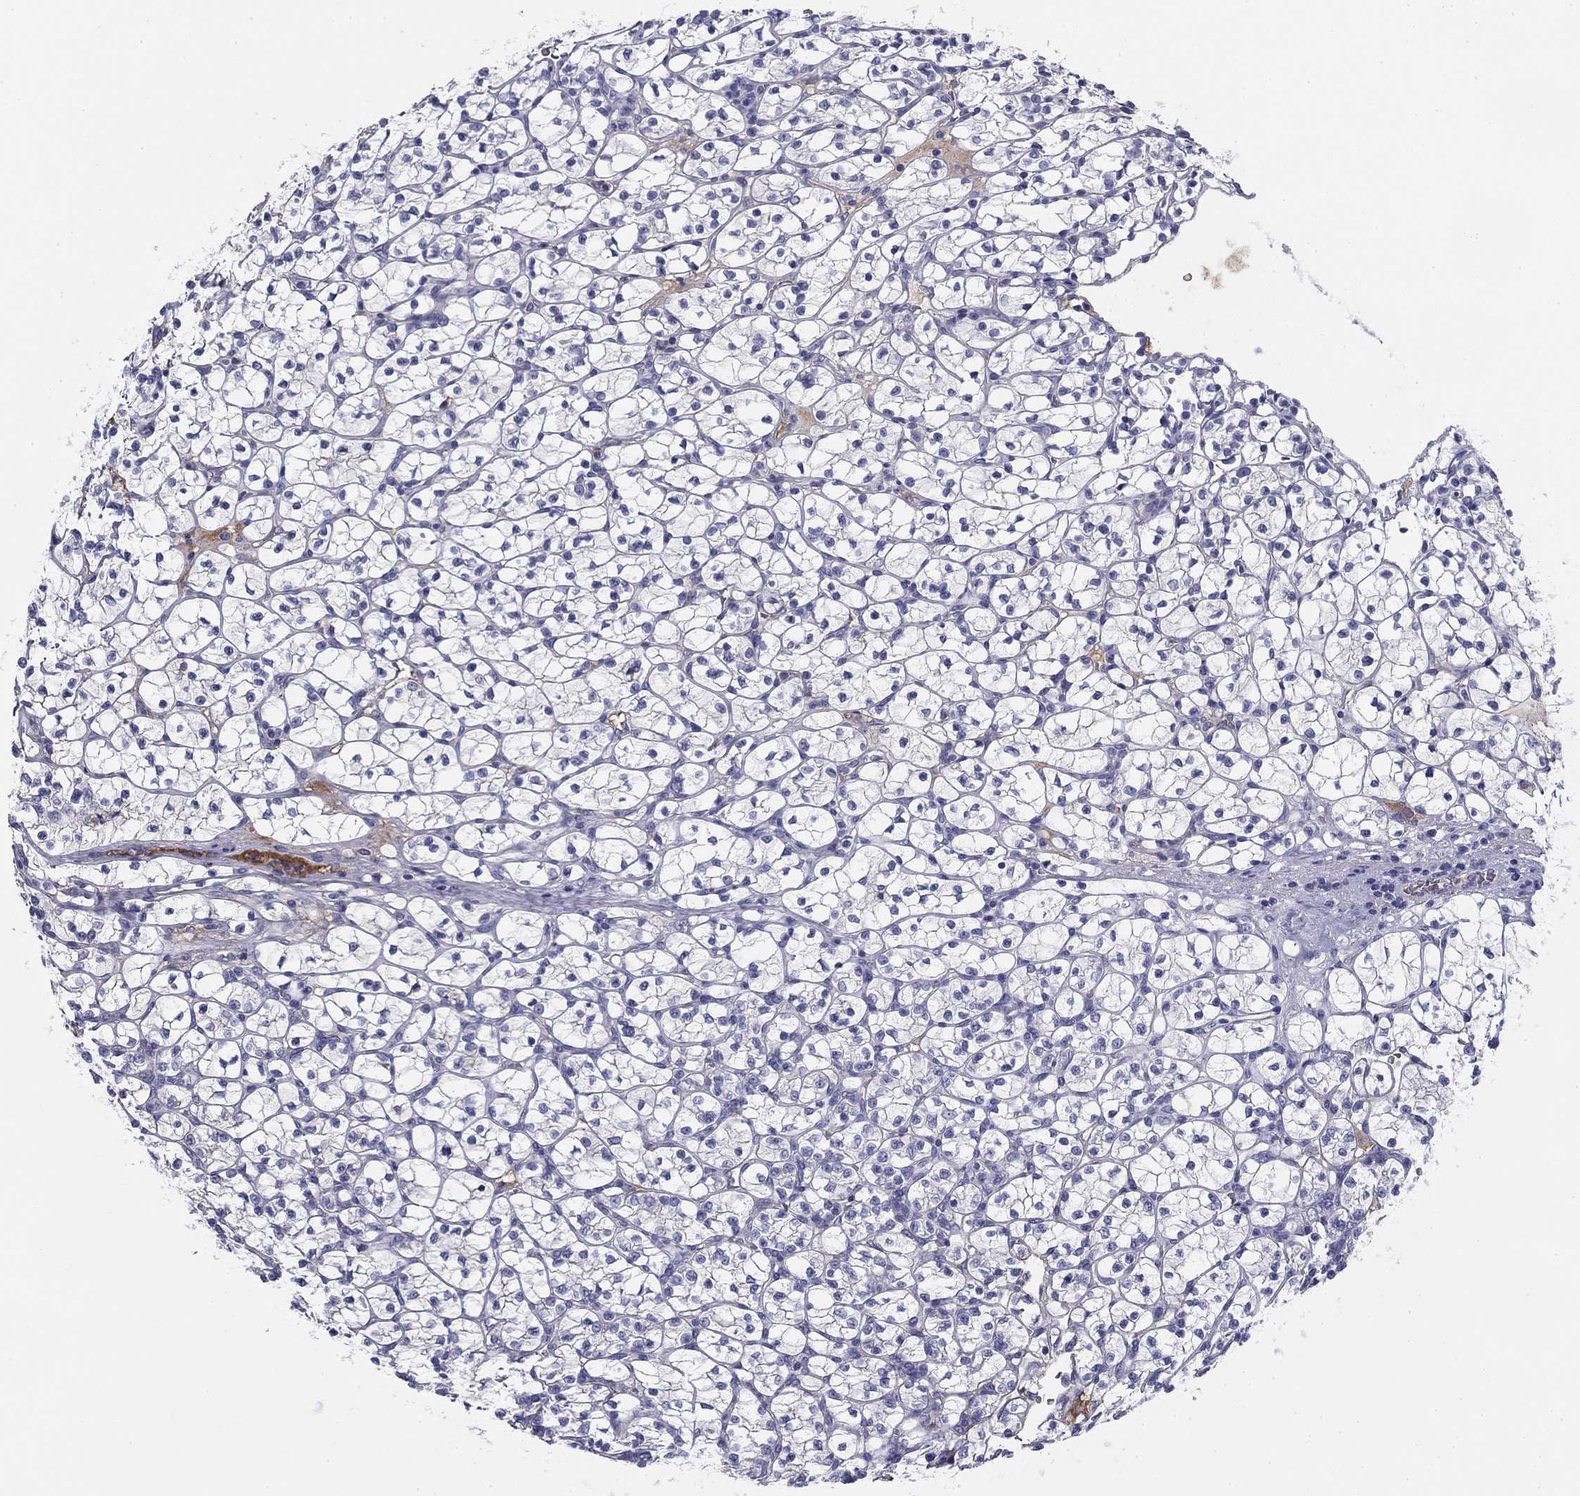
{"staining": {"intensity": "negative", "quantity": "none", "location": "none"}, "tissue": "renal cancer", "cell_type": "Tumor cells", "image_type": "cancer", "snomed": [{"axis": "morphology", "description": "Adenocarcinoma, NOS"}, {"axis": "topography", "description": "Kidney"}], "caption": "Immunohistochemical staining of human adenocarcinoma (renal) exhibits no significant expression in tumor cells. The staining is performed using DAB (3,3'-diaminobenzidine) brown chromogen with nuclei counter-stained in using hematoxylin.", "gene": "CPLX4", "patient": {"sex": "female", "age": 89}}